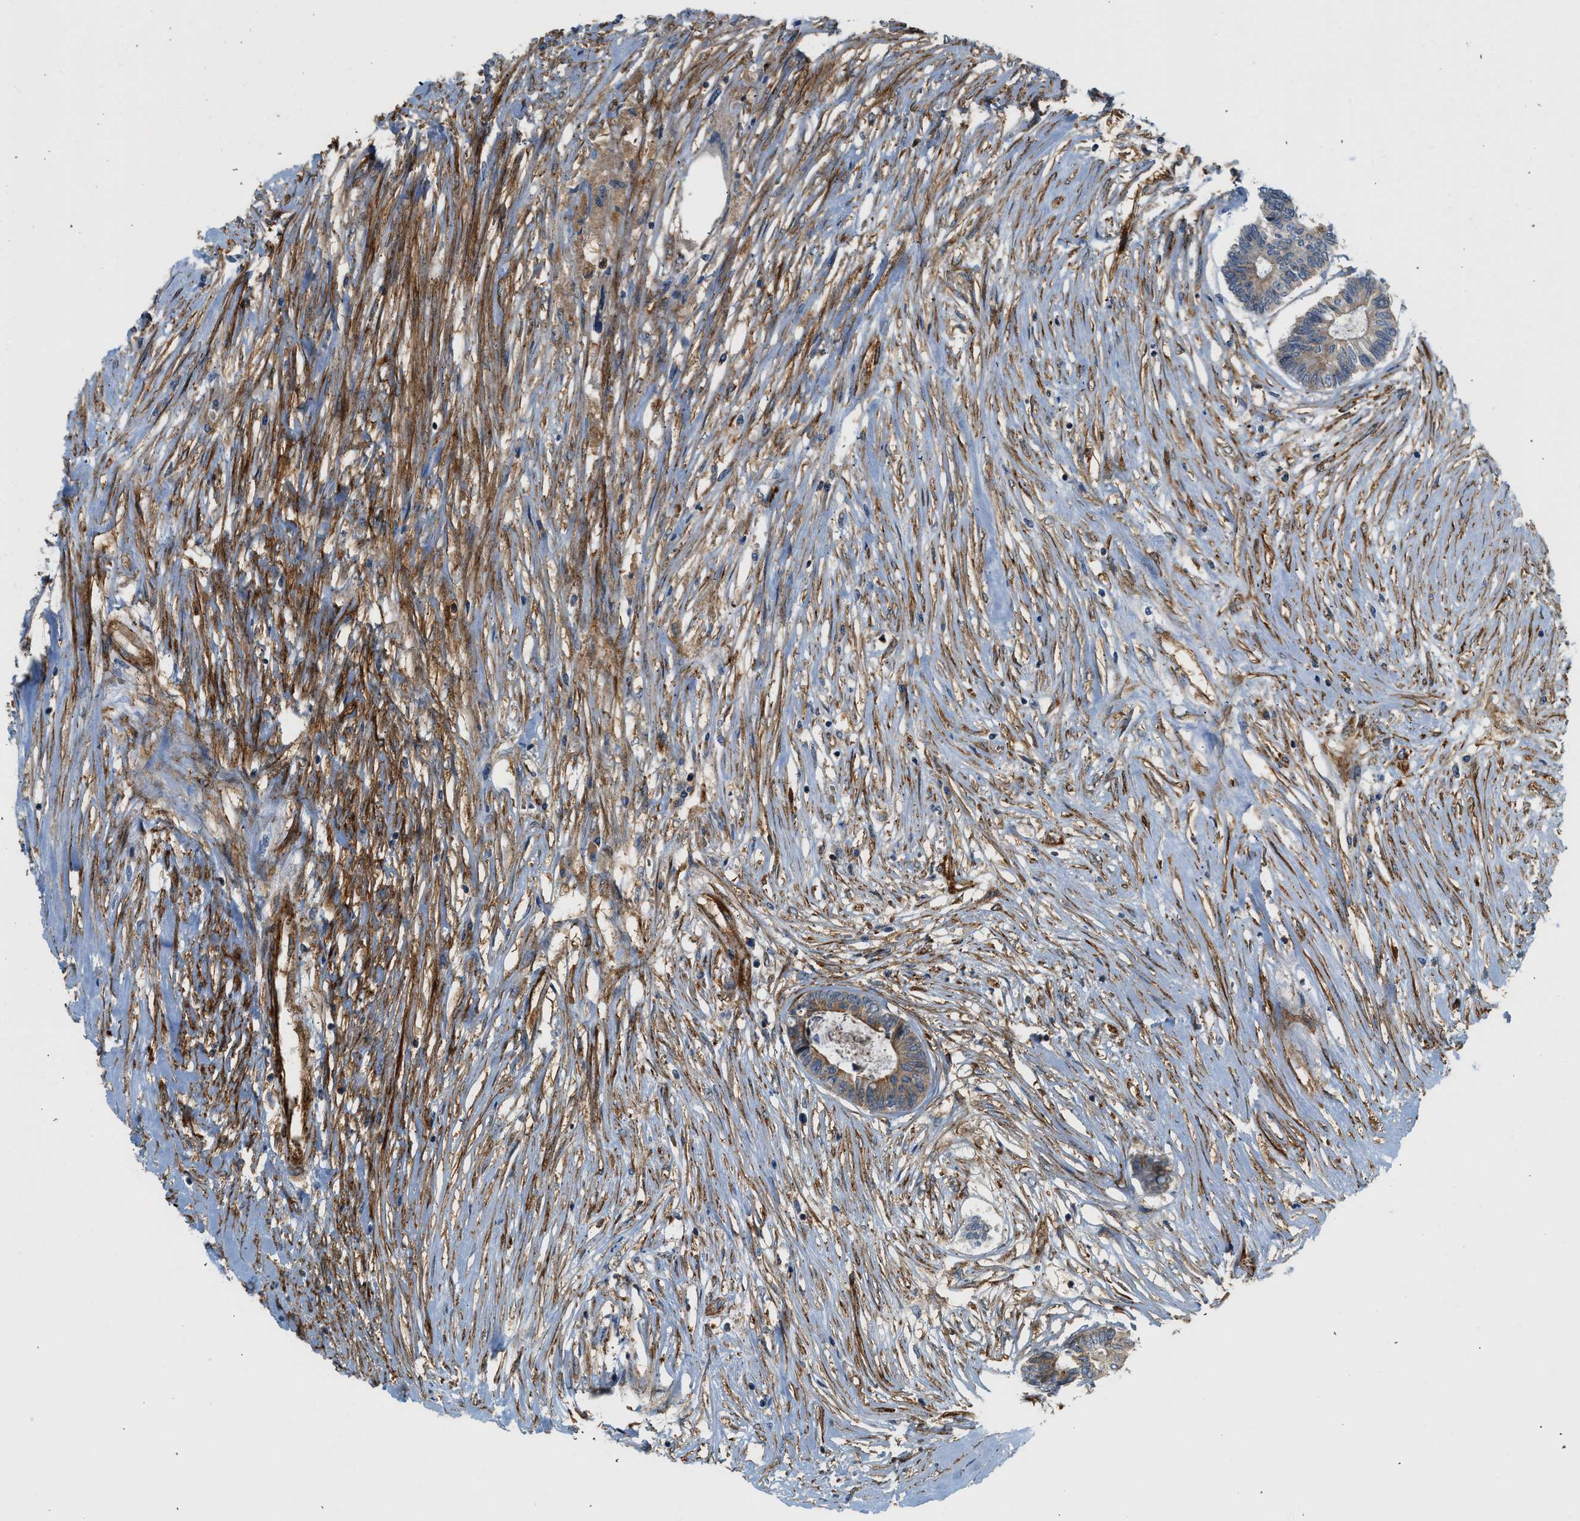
{"staining": {"intensity": "moderate", "quantity": "25%-75%", "location": "cytoplasmic/membranous"}, "tissue": "colorectal cancer", "cell_type": "Tumor cells", "image_type": "cancer", "snomed": [{"axis": "morphology", "description": "Adenocarcinoma, NOS"}, {"axis": "topography", "description": "Rectum"}], "caption": "Adenocarcinoma (colorectal) was stained to show a protein in brown. There is medium levels of moderate cytoplasmic/membranous expression in about 25%-75% of tumor cells. The staining was performed using DAB to visualize the protein expression in brown, while the nuclei were stained in blue with hematoxylin (Magnification: 20x).", "gene": "HIP1", "patient": {"sex": "male", "age": 63}}